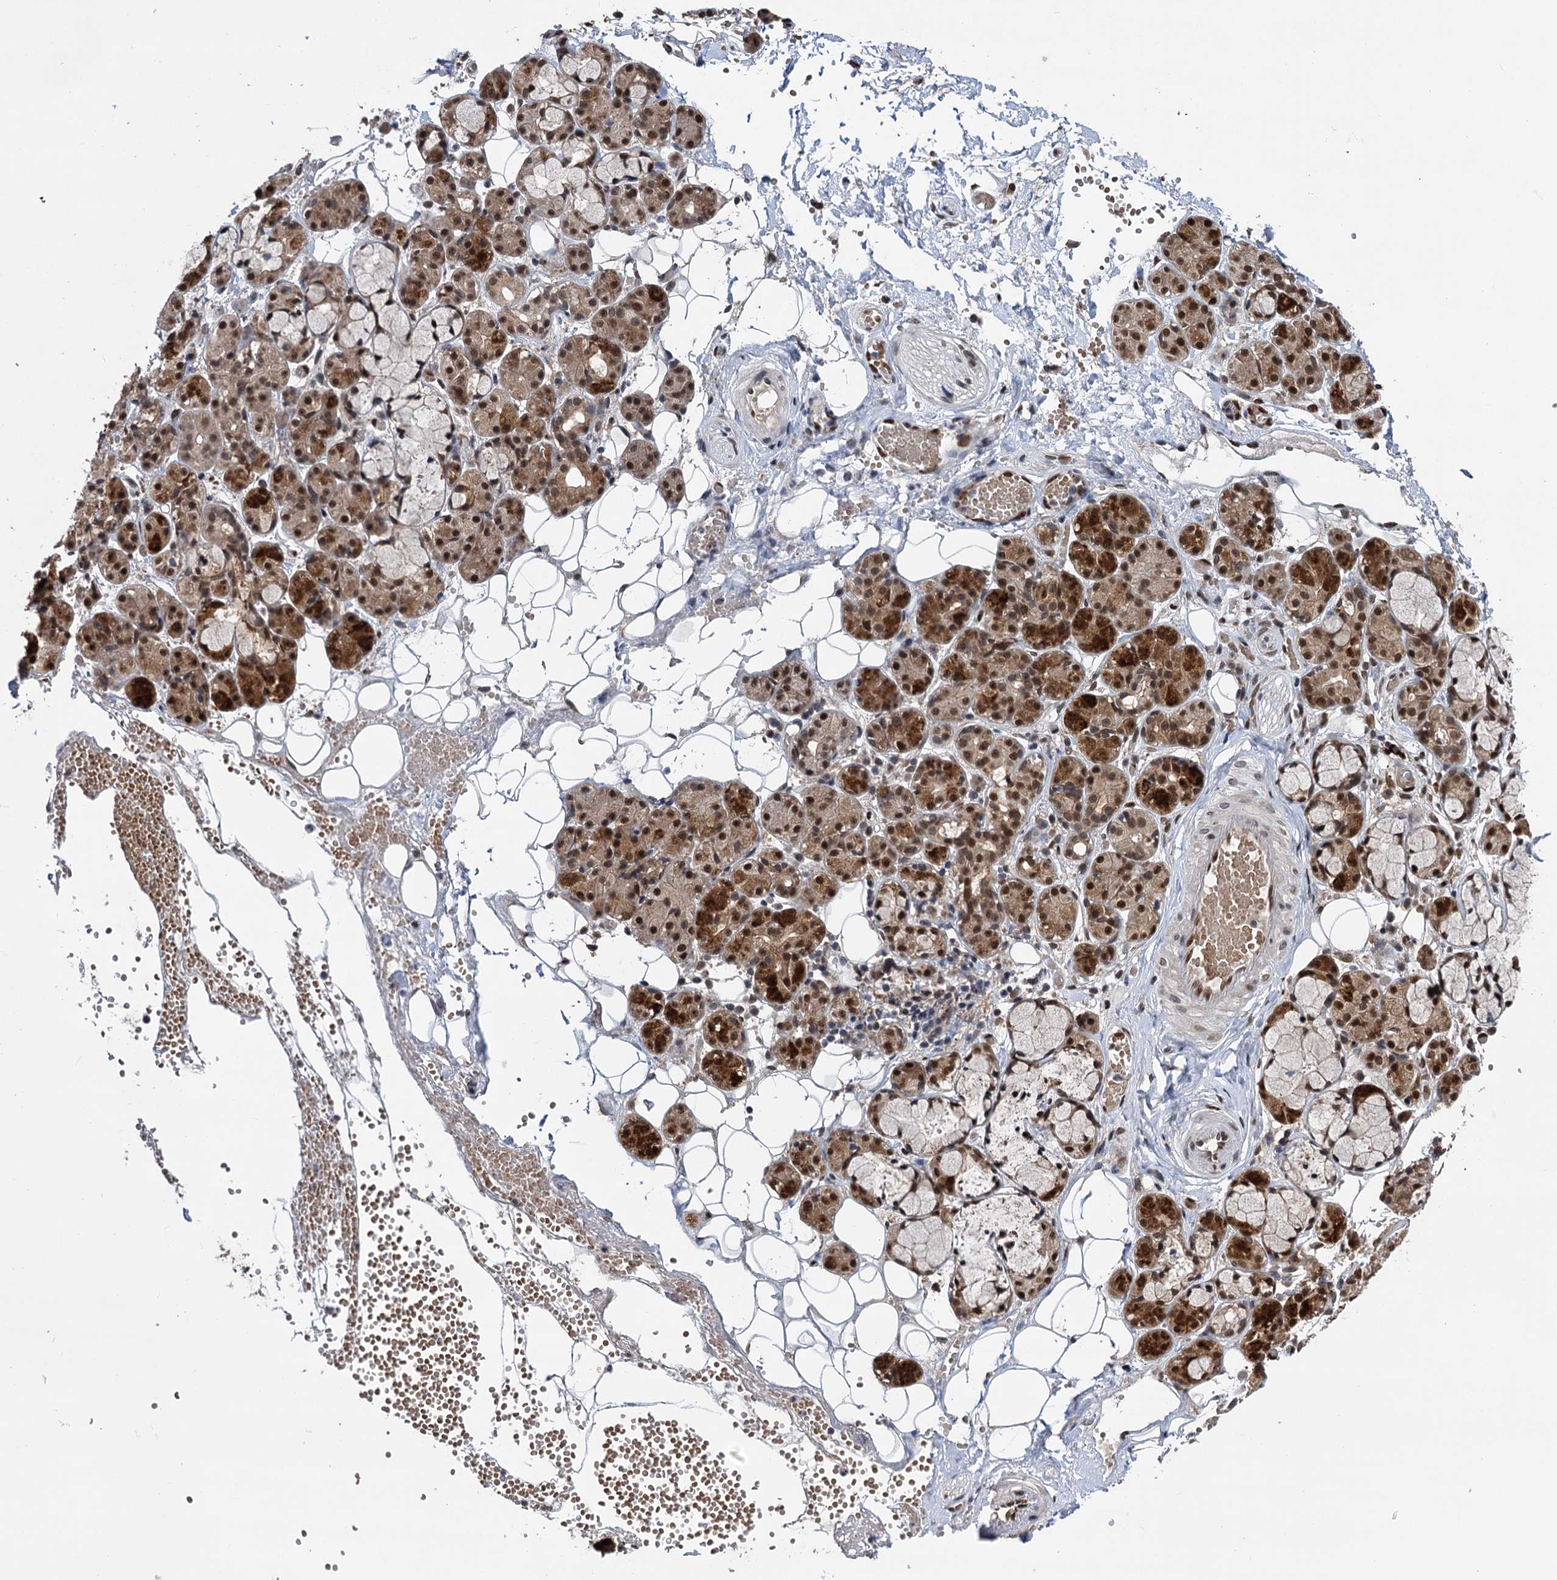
{"staining": {"intensity": "strong", "quantity": ">75%", "location": "cytoplasmic/membranous,nuclear"}, "tissue": "salivary gland", "cell_type": "Glandular cells", "image_type": "normal", "snomed": [{"axis": "morphology", "description": "Normal tissue, NOS"}, {"axis": "topography", "description": "Salivary gland"}], "caption": "The image reveals immunohistochemical staining of benign salivary gland. There is strong cytoplasmic/membranous,nuclear positivity is seen in approximately >75% of glandular cells.", "gene": "MESD", "patient": {"sex": "male", "age": 63}}